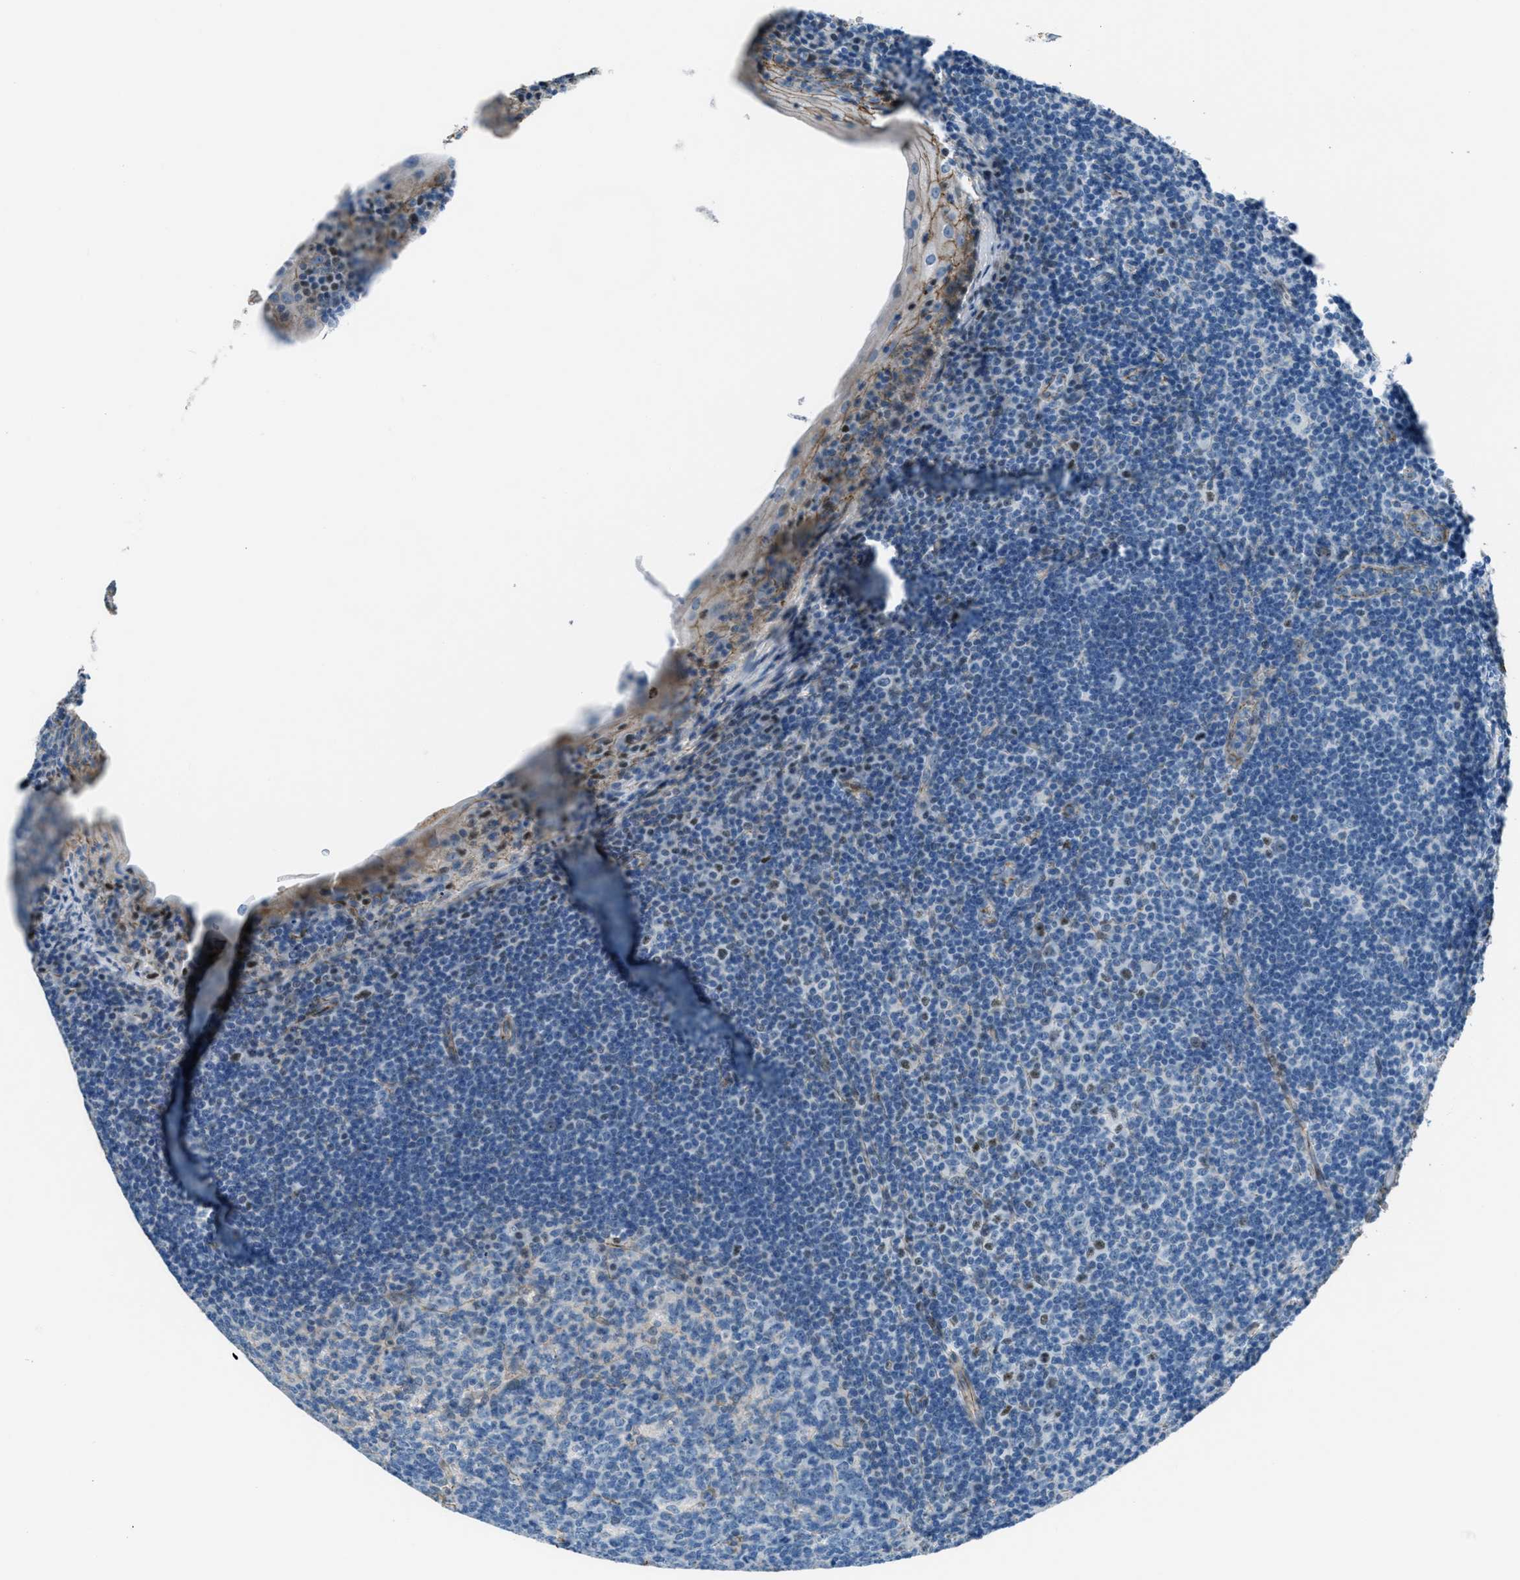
{"staining": {"intensity": "negative", "quantity": "none", "location": "none"}, "tissue": "tonsil", "cell_type": "Germinal center cells", "image_type": "normal", "snomed": [{"axis": "morphology", "description": "Normal tissue, NOS"}, {"axis": "topography", "description": "Tonsil"}], "caption": "Immunohistochemistry micrograph of normal tonsil: human tonsil stained with DAB (3,3'-diaminobenzidine) demonstrates no significant protein positivity in germinal center cells. (DAB (3,3'-diaminobenzidine) immunohistochemistry, high magnification).", "gene": "FBN1", "patient": {"sex": "male", "age": 37}}